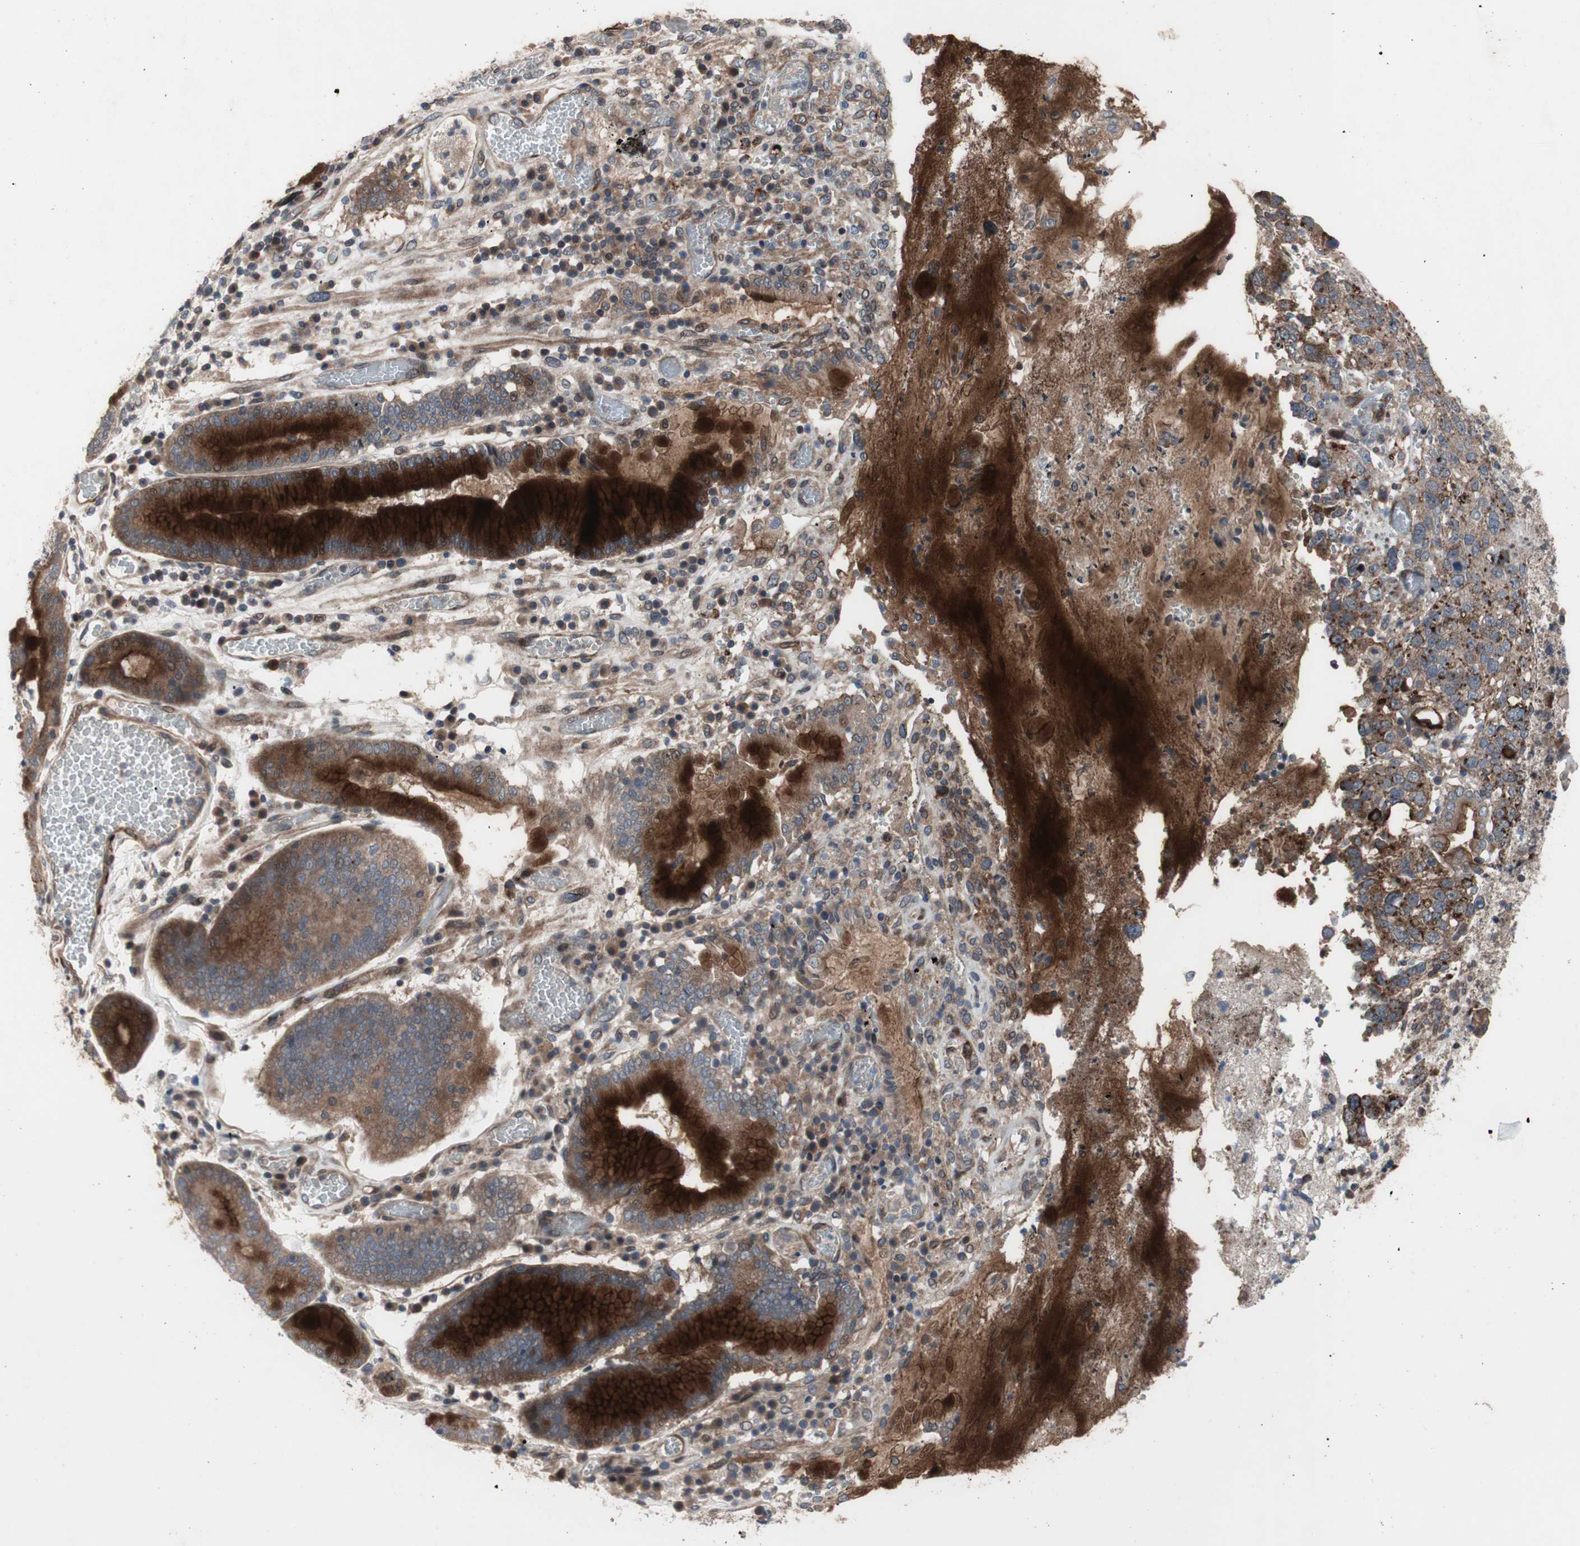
{"staining": {"intensity": "weak", "quantity": ">75%", "location": "cytoplasmic/membranous"}, "tissue": "stomach cancer", "cell_type": "Tumor cells", "image_type": "cancer", "snomed": [{"axis": "morphology", "description": "Normal tissue, NOS"}, {"axis": "morphology", "description": "Adenocarcinoma, NOS"}, {"axis": "topography", "description": "Stomach"}], "caption": "Protein staining demonstrates weak cytoplasmic/membranous positivity in approximately >75% of tumor cells in adenocarcinoma (stomach).", "gene": "OAZ1", "patient": {"sex": "male", "age": 48}}